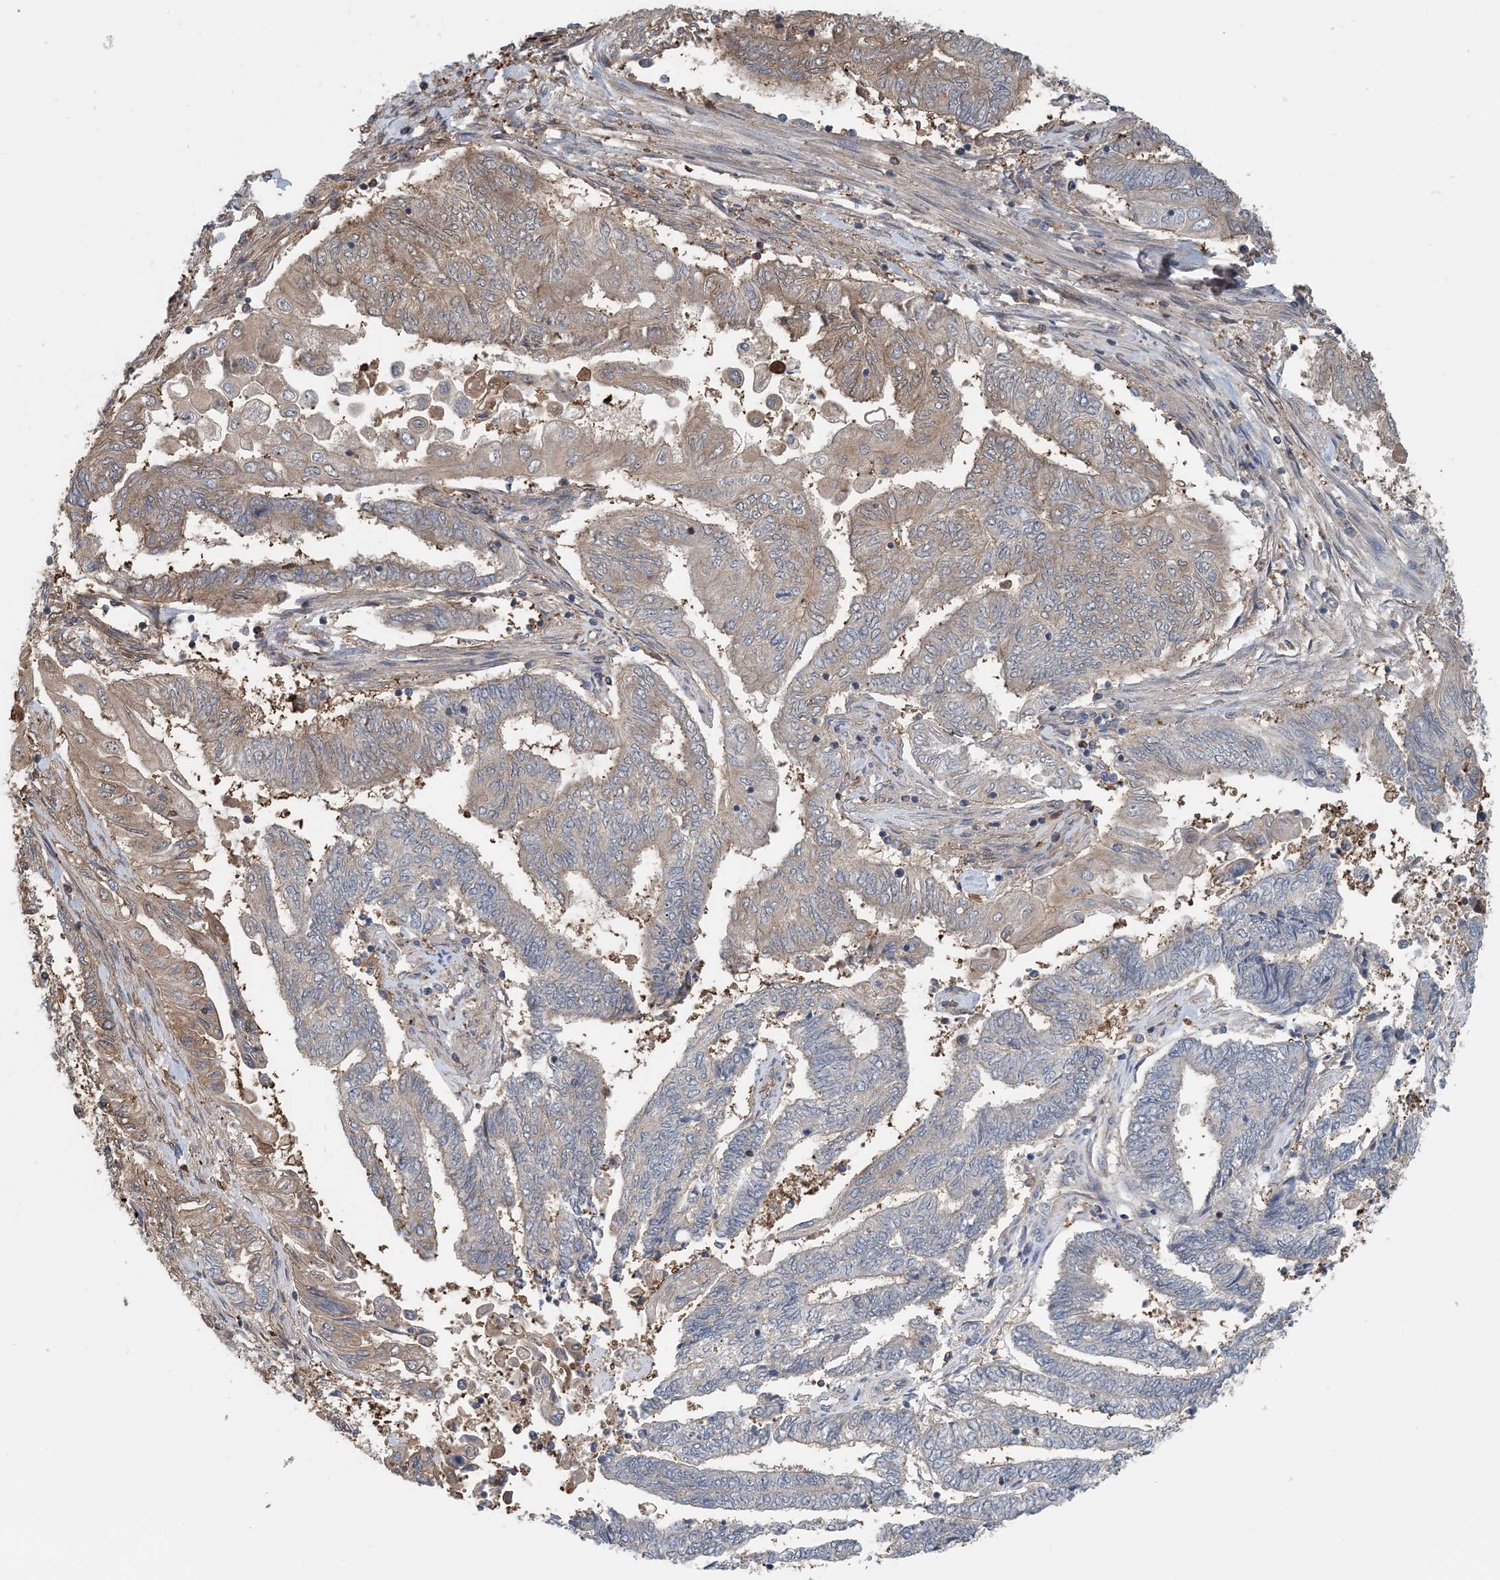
{"staining": {"intensity": "weak", "quantity": "25%-75%", "location": "cytoplasmic/membranous"}, "tissue": "endometrial cancer", "cell_type": "Tumor cells", "image_type": "cancer", "snomed": [{"axis": "morphology", "description": "Adenocarcinoma, NOS"}, {"axis": "topography", "description": "Uterus"}, {"axis": "topography", "description": "Endometrium"}], "caption": "Adenocarcinoma (endometrial) stained with a protein marker displays weak staining in tumor cells.", "gene": "HIKESHI", "patient": {"sex": "female", "age": 70}}